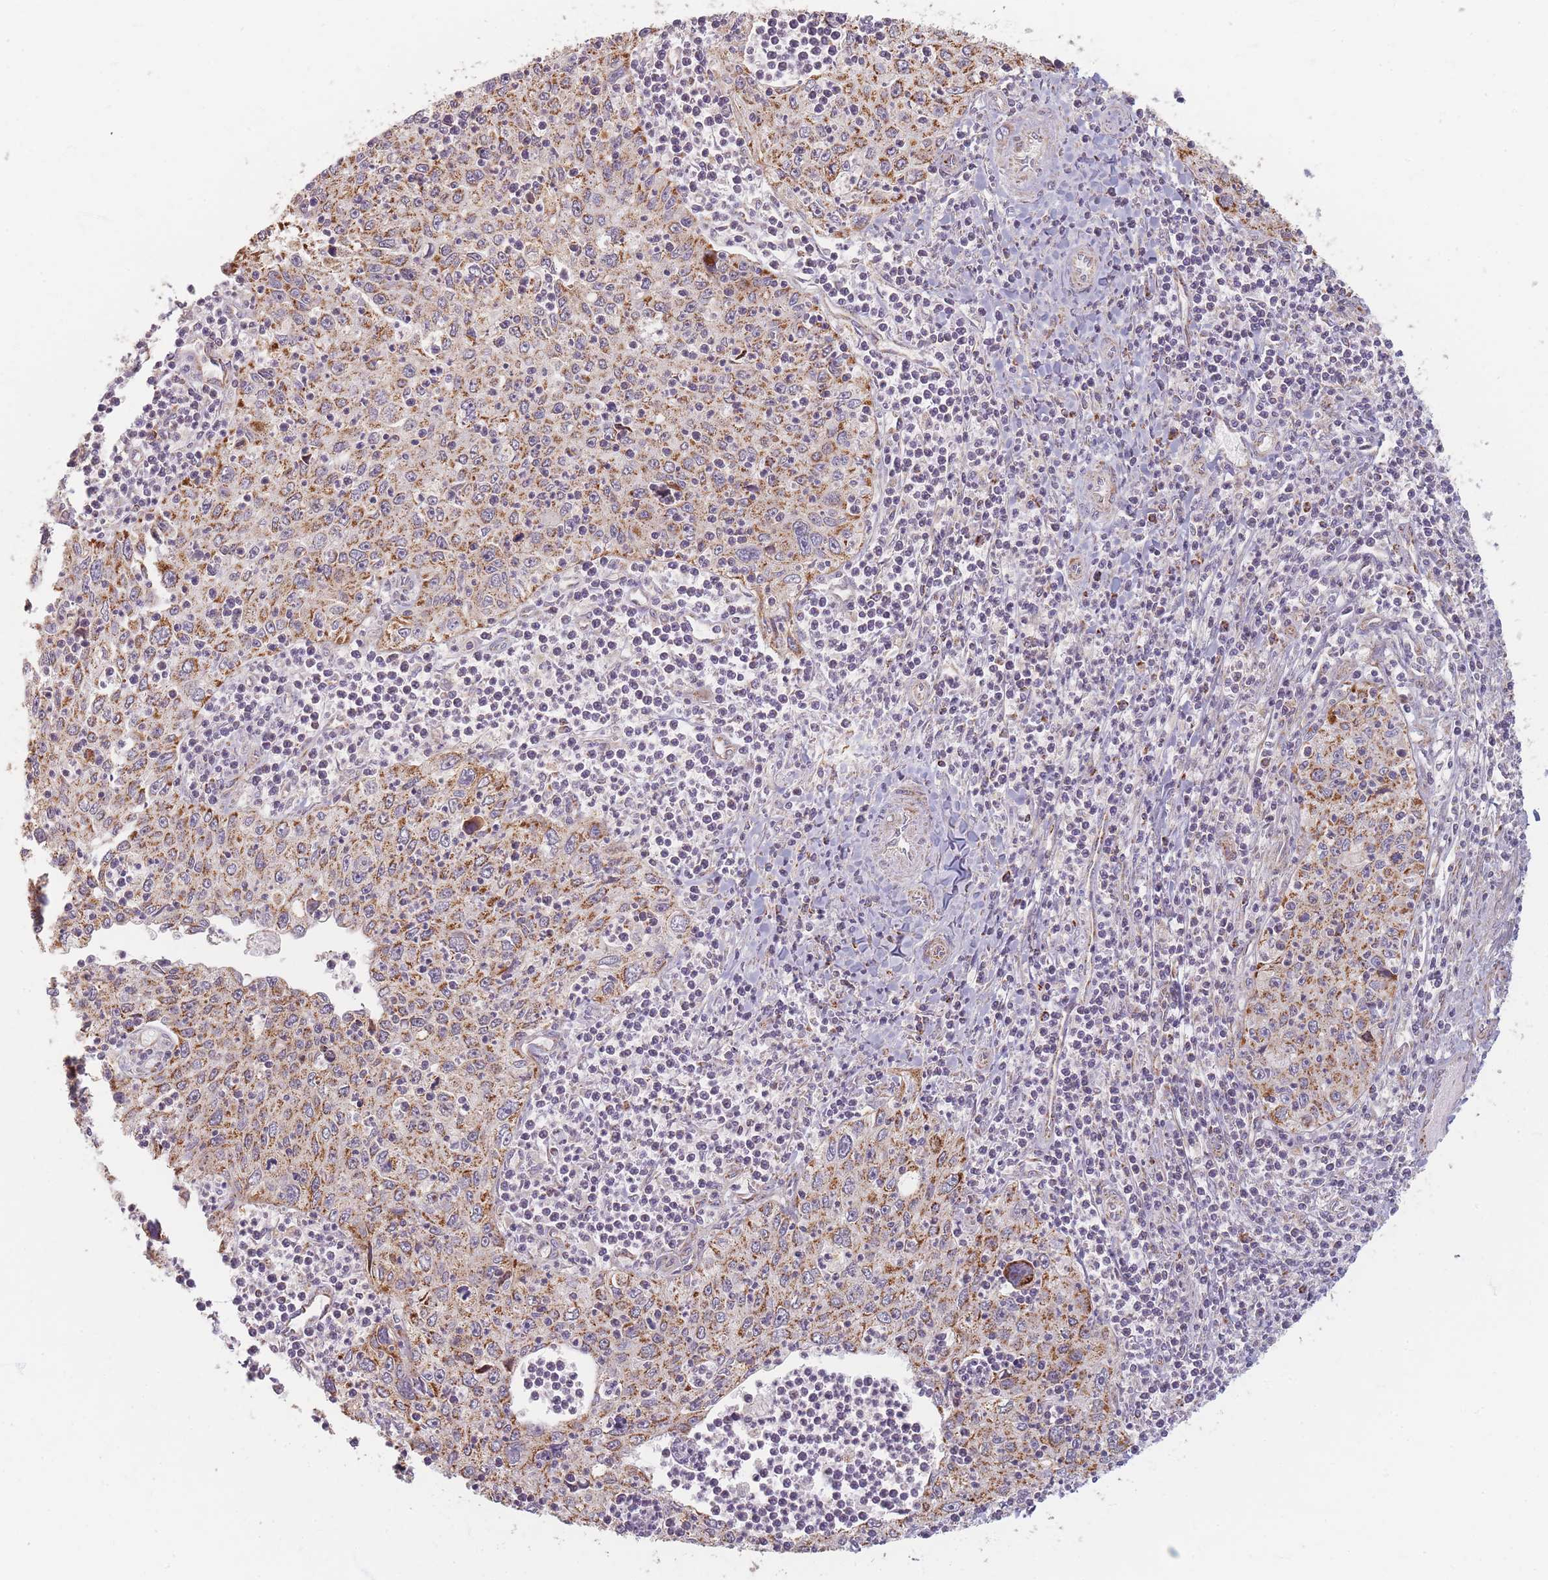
{"staining": {"intensity": "moderate", "quantity": "25%-75%", "location": "cytoplasmic/membranous"}, "tissue": "cervical cancer", "cell_type": "Tumor cells", "image_type": "cancer", "snomed": [{"axis": "morphology", "description": "Squamous cell carcinoma, NOS"}, {"axis": "topography", "description": "Cervix"}], "caption": "Protein expression by IHC reveals moderate cytoplasmic/membranous staining in about 25%-75% of tumor cells in cervical cancer.", "gene": "ESRP2", "patient": {"sex": "female", "age": 30}}